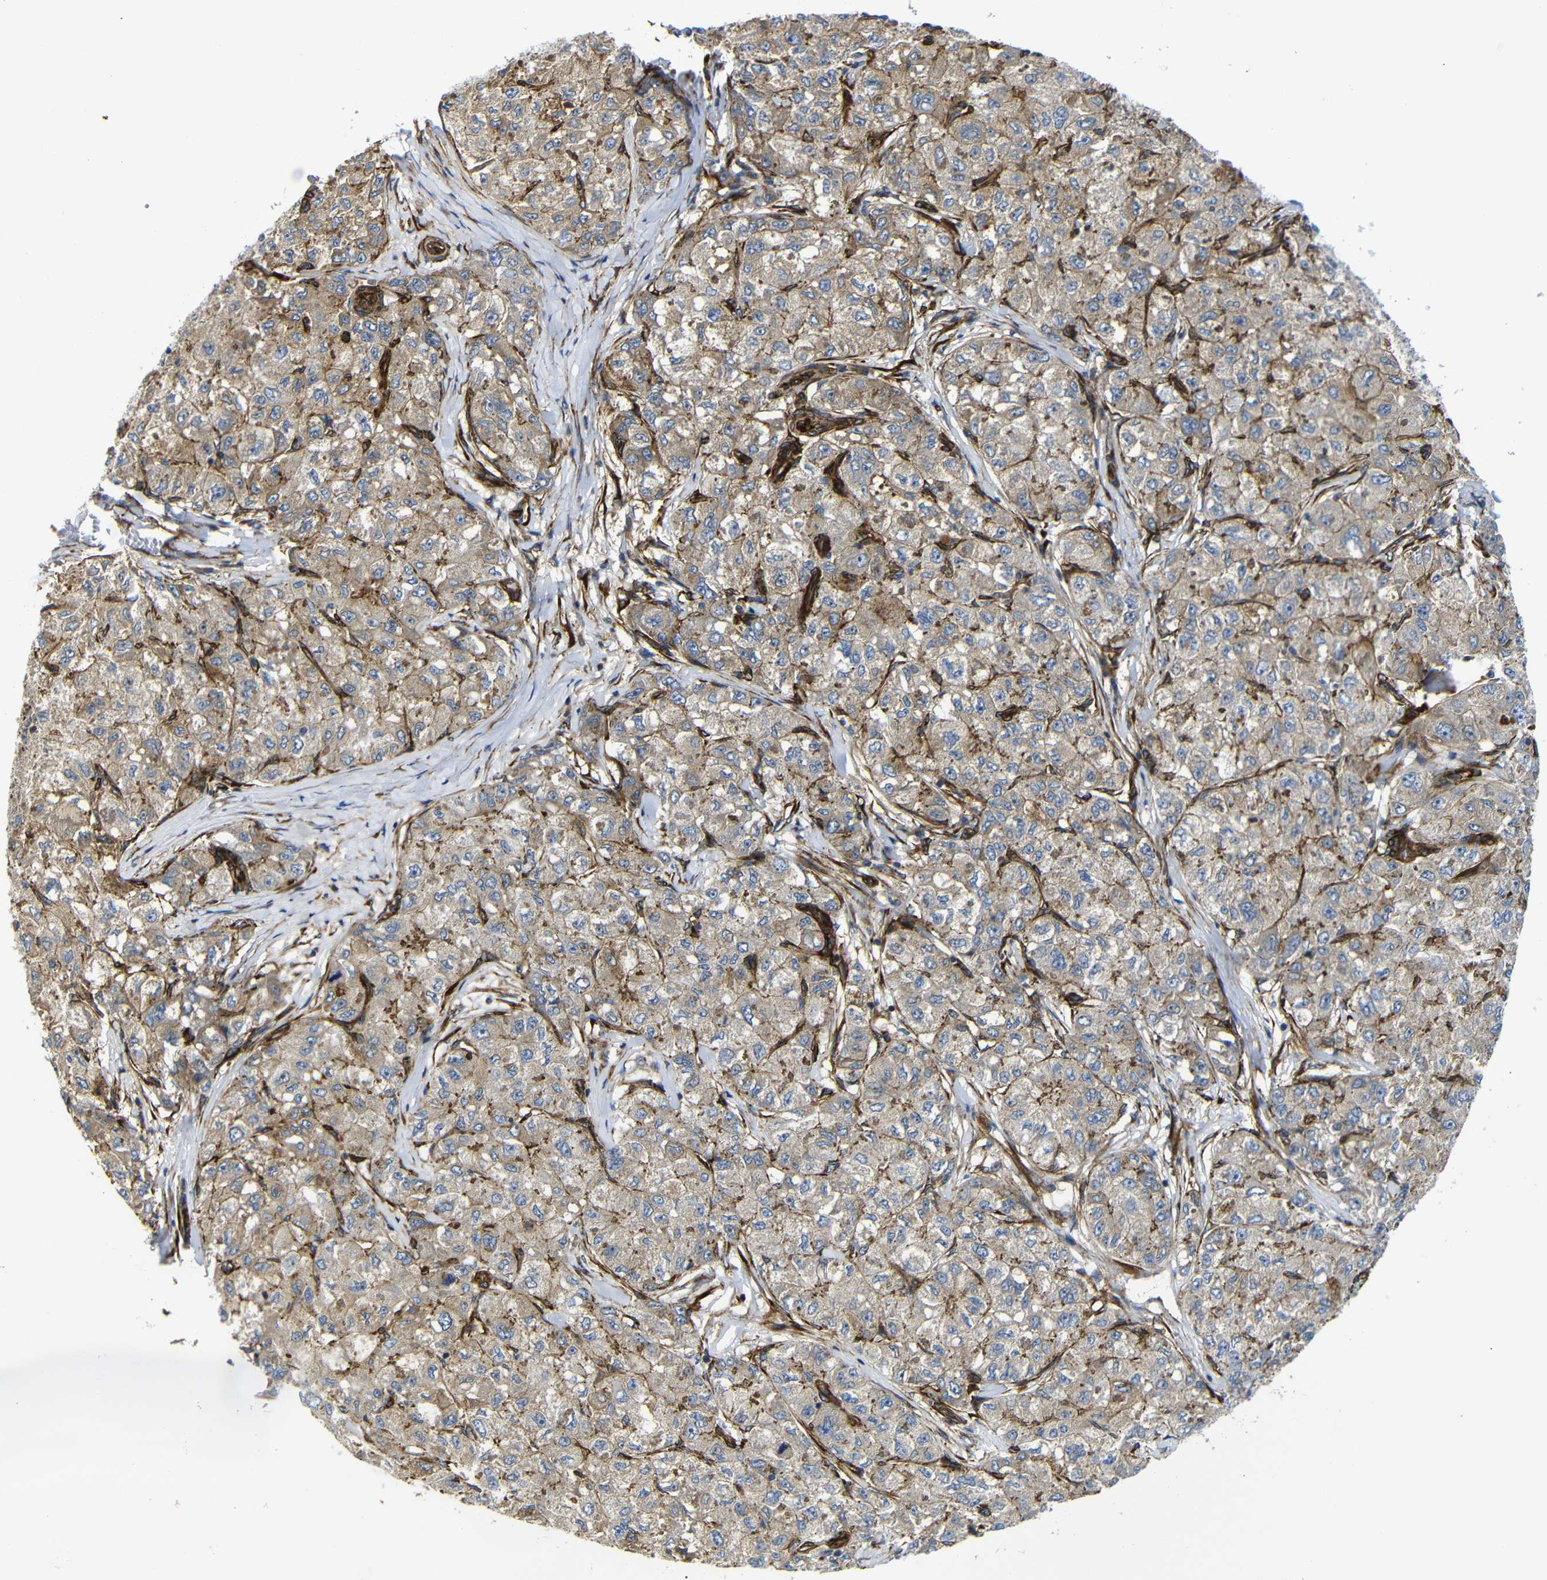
{"staining": {"intensity": "moderate", "quantity": ">75%", "location": "cytoplasmic/membranous"}, "tissue": "liver cancer", "cell_type": "Tumor cells", "image_type": "cancer", "snomed": [{"axis": "morphology", "description": "Carcinoma, Hepatocellular, NOS"}, {"axis": "topography", "description": "Liver"}], "caption": "Liver cancer (hepatocellular carcinoma) stained with DAB (3,3'-diaminobenzidine) IHC demonstrates medium levels of moderate cytoplasmic/membranous expression in about >75% of tumor cells.", "gene": "PARP14", "patient": {"sex": "male", "age": 80}}